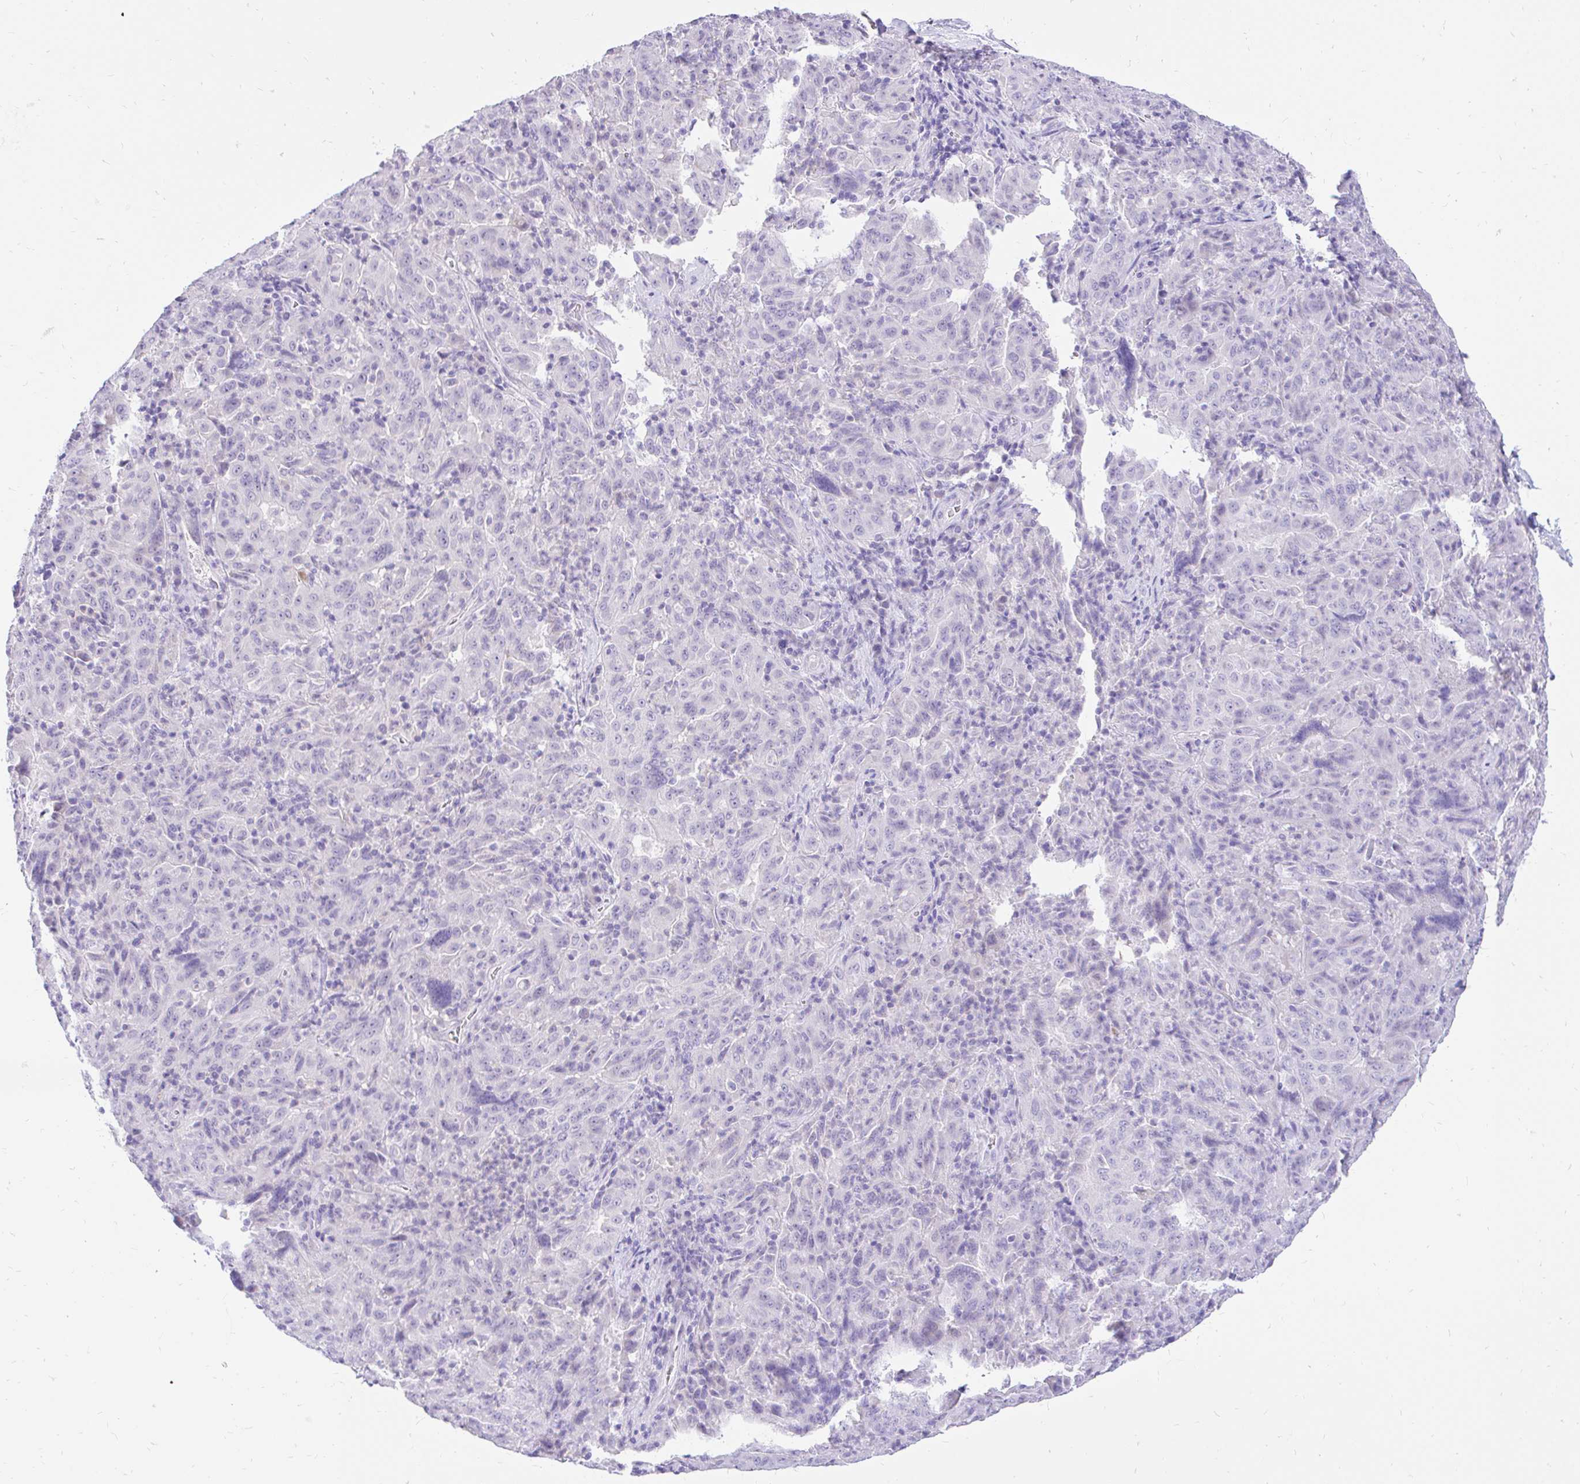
{"staining": {"intensity": "negative", "quantity": "none", "location": "none"}, "tissue": "pancreatic cancer", "cell_type": "Tumor cells", "image_type": "cancer", "snomed": [{"axis": "morphology", "description": "Adenocarcinoma, NOS"}, {"axis": "topography", "description": "Pancreas"}], "caption": "This is an immunohistochemistry (IHC) histopathology image of human pancreatic cancer. There is no staining in tumor cells.", "gene": "FATE1", "patient": {"sex": "male", "age": 63}}